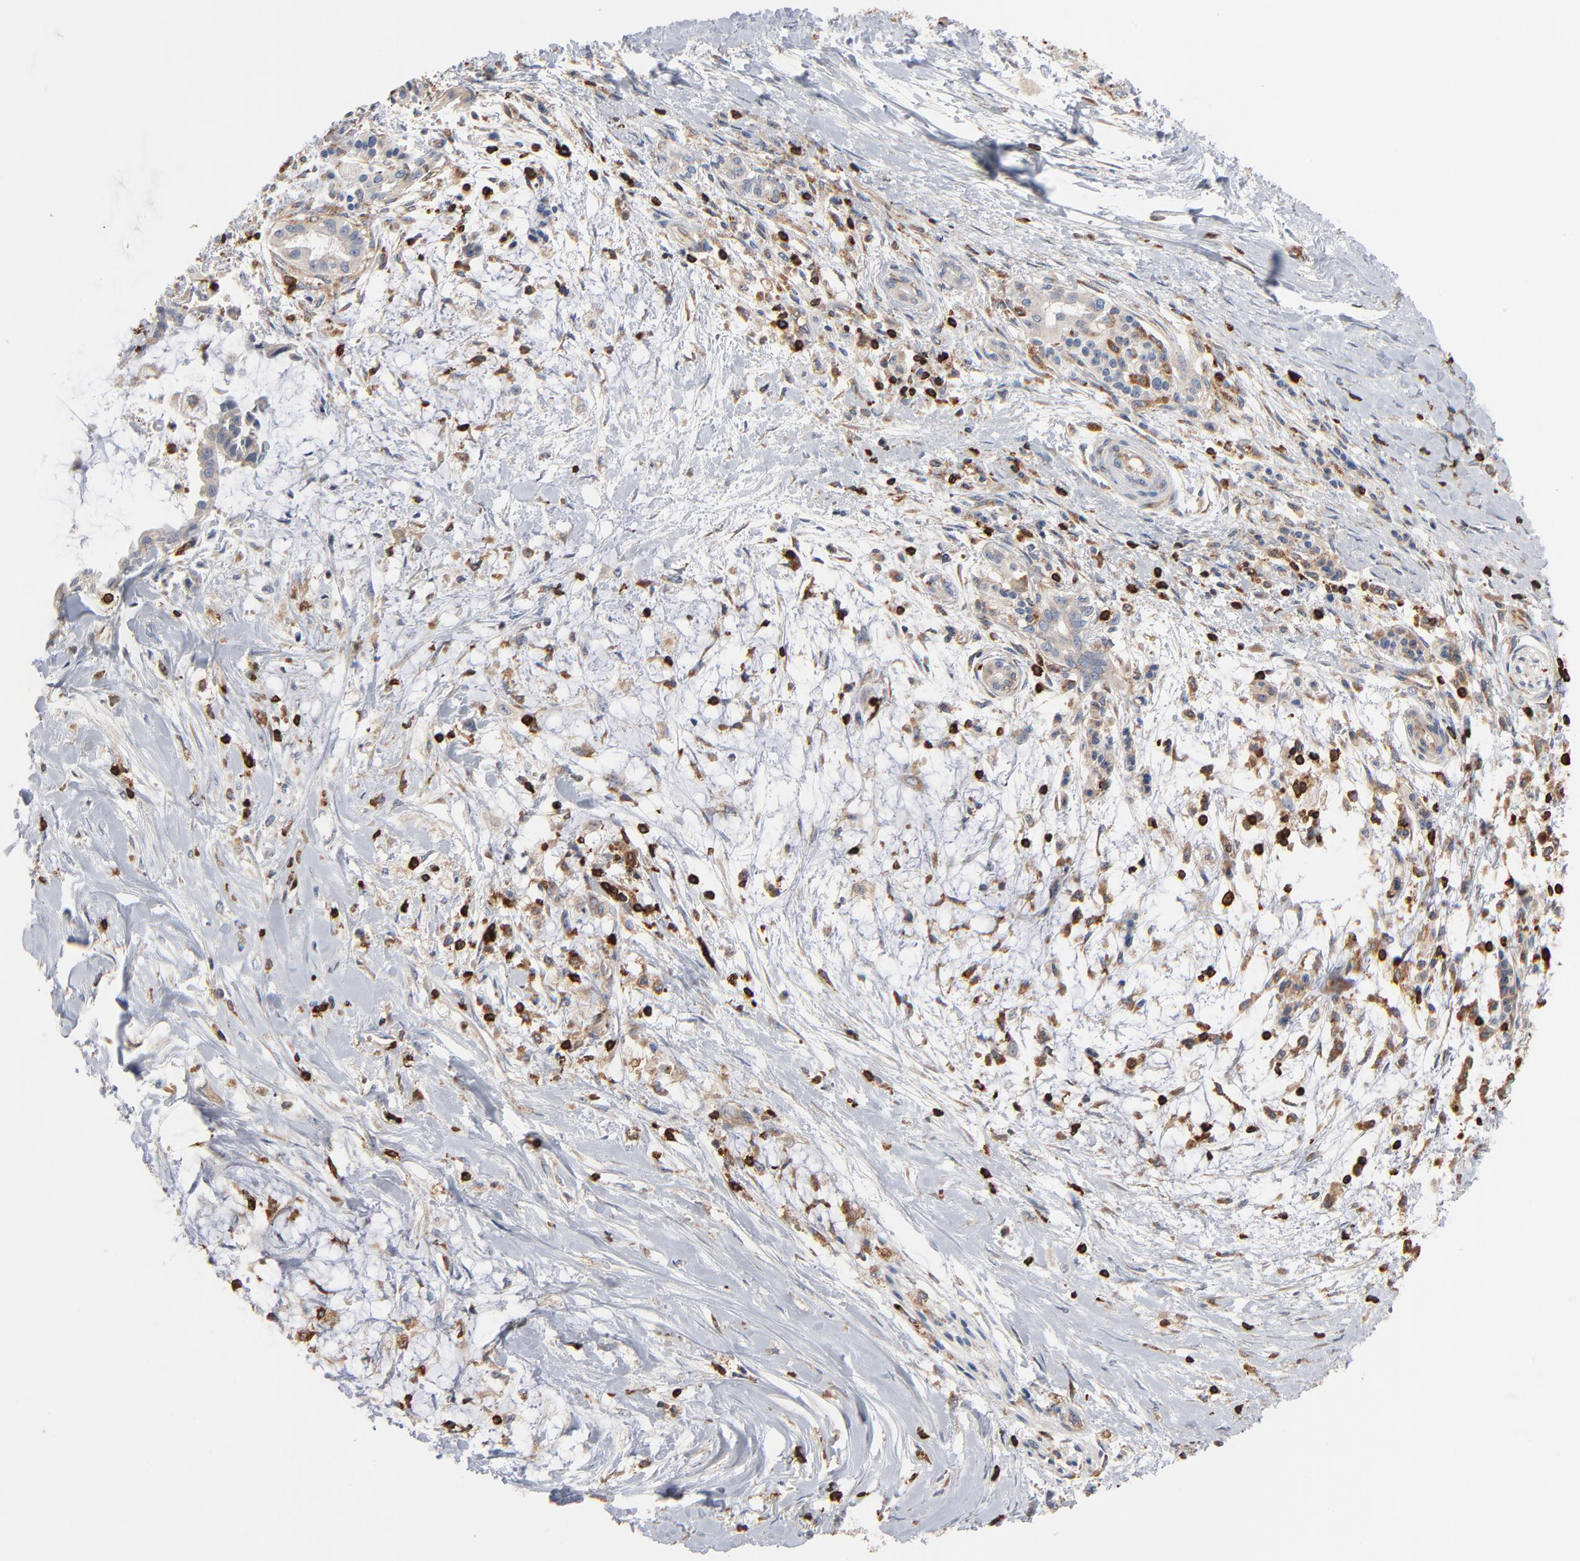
{"staining": {"intensity": "negative", "quantity": "none", "location": "none"}, "tissue": "pancreatic cancer", "cell_type": "Tumor cells", "image_type": "cancer", "snomed": [{"axis": "morphology", "description": "Adenocarcinoma, NOS"}, {"axis": "topography", "description": "Pancreas"}], "caption": "Protein analysis of pancreatic cancer (adenocarcinoma) exhibits no significant staining in tumor cells.", "gene": "SH3KBP1", "patient": {"sex": "female", "age": 64}}